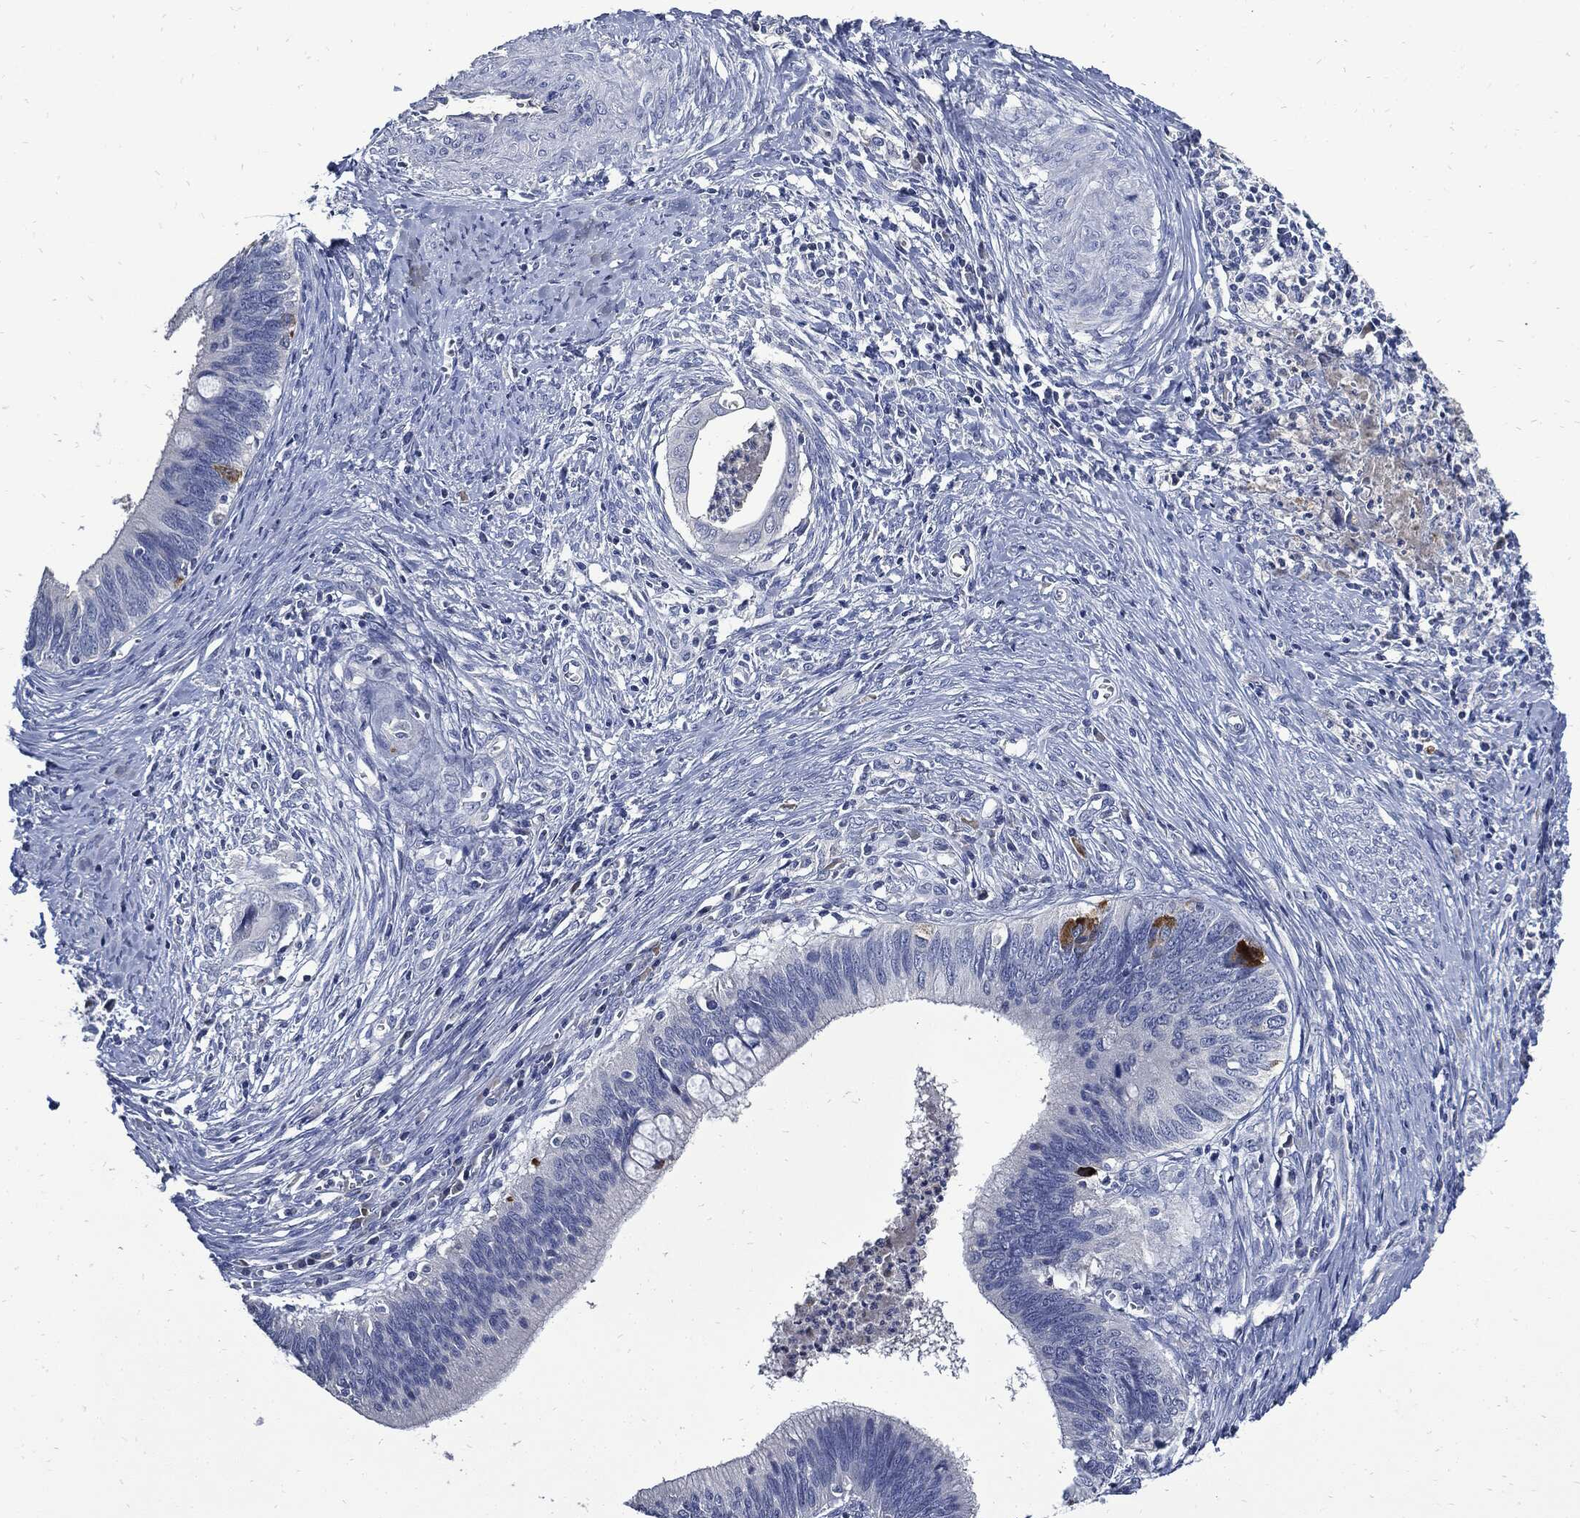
{"staining": {"intensity": "negative", "quantity": "none", "location": "none"}, "tissue": "cervical cancer", "cell_type": "Tumor cells", "image_type": "cancer", "snomed": [{"axis": "morphology", "description": "Adenocarcinoma, NOS"}, {"axis": "topography", "description": "Cervix"}], "caption": "This is an IHC histopathology image of human cervical cancer (adenocarcinoma). There is no staining in tumor cells.", "gene": "CPE", "patient": {"sex": "female", "age": 42}}